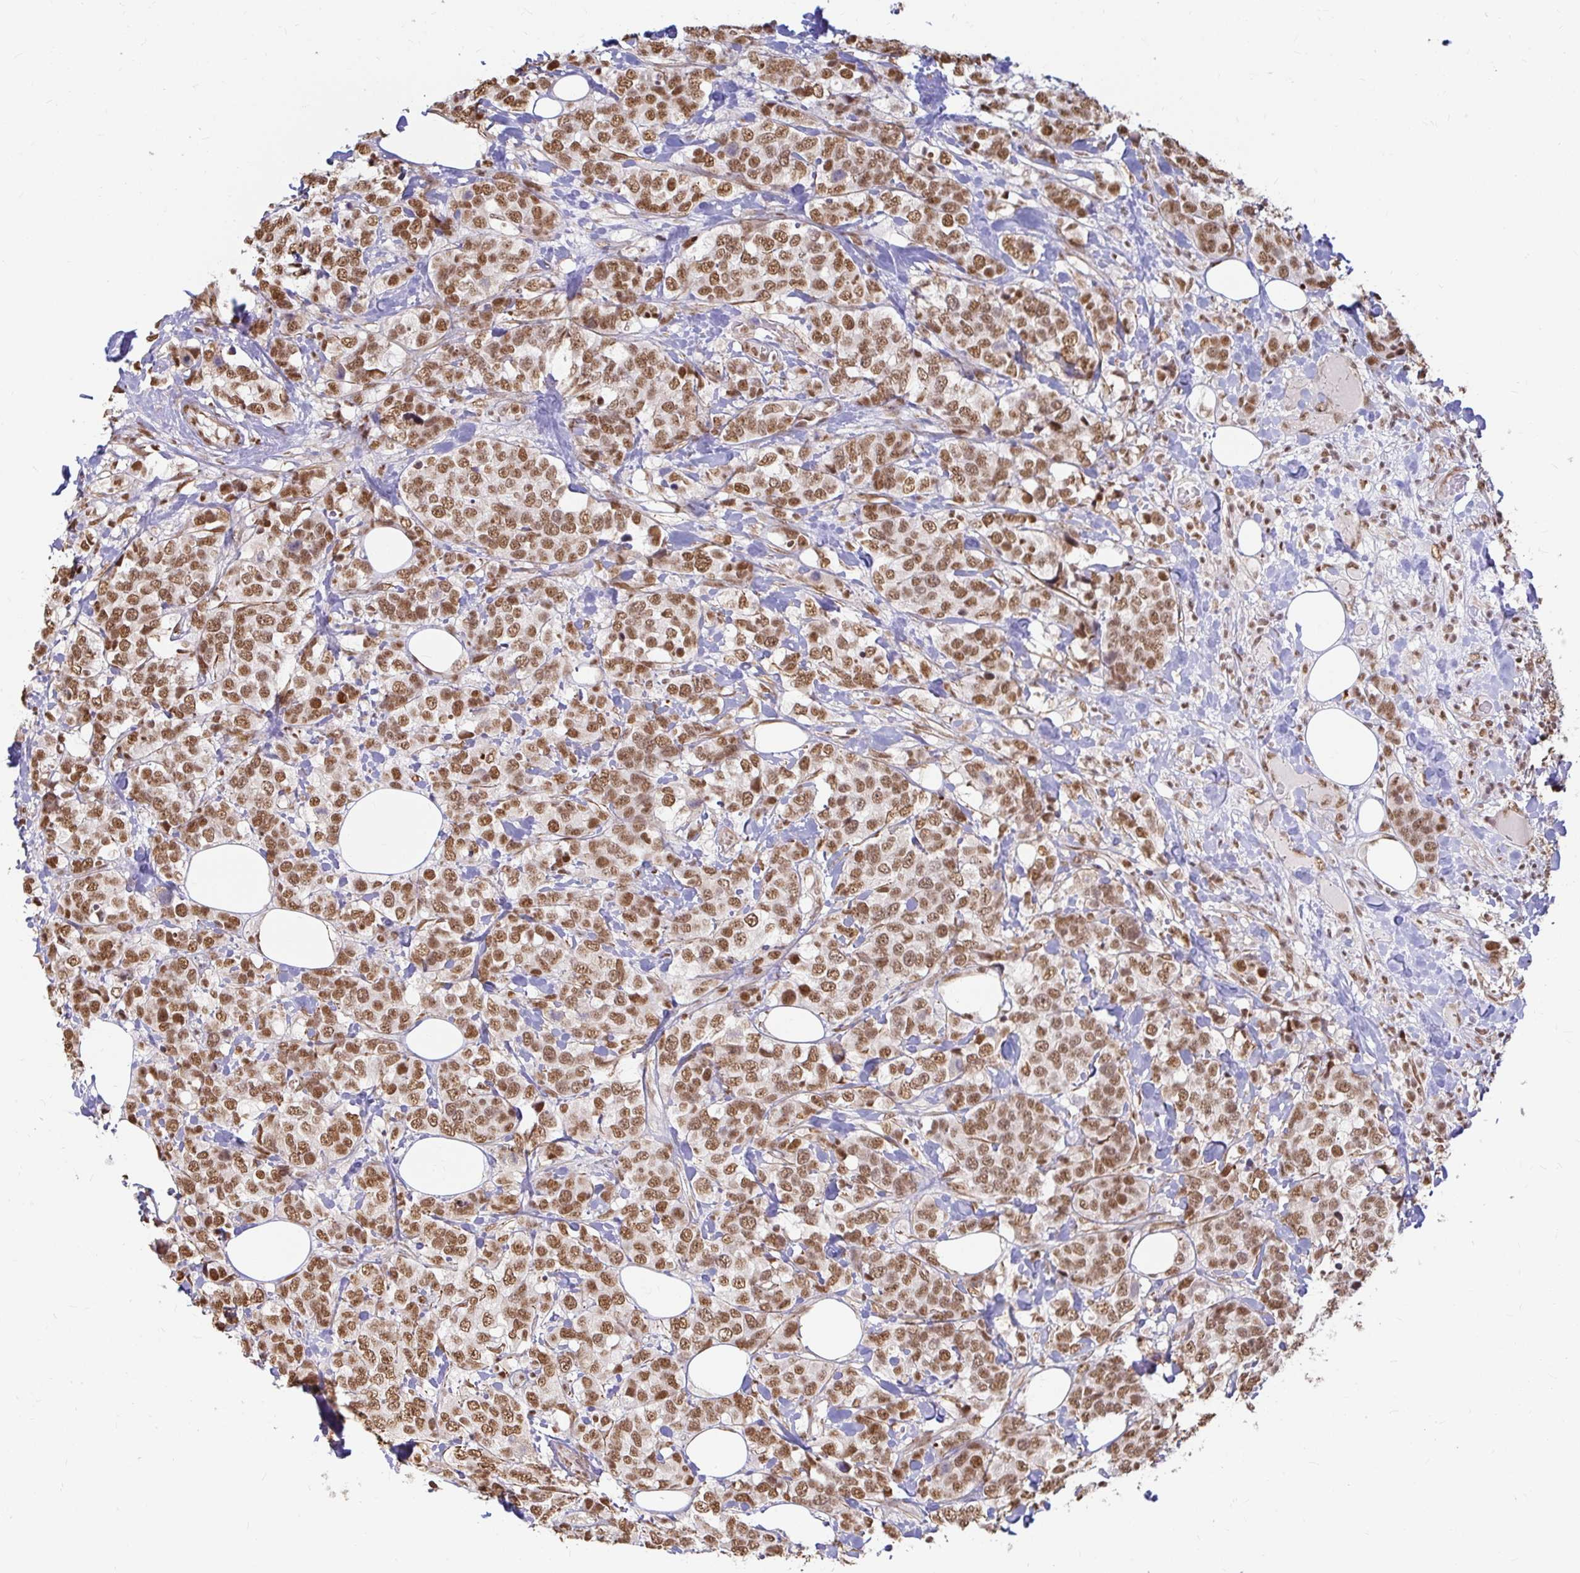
{"staining": {"intensity": "moderate", "quantity": ">75%", "location": "nuclear"}, "tissue": "breast cancer", "cell_type": "Tumor cells", "image_type": "cancer", "snomed": [{"axis": "morphology", "description": "Lobular carcinoma"}, {"axis": "topography", "description": "Breast"}], "caption": "Breast cancer stained with a brown dye exhibits moderate nuclear positive expression in about >75% of tumor cells.", "gene": "HNRNPU", "patient": {"sex": "female", "age": 59}}